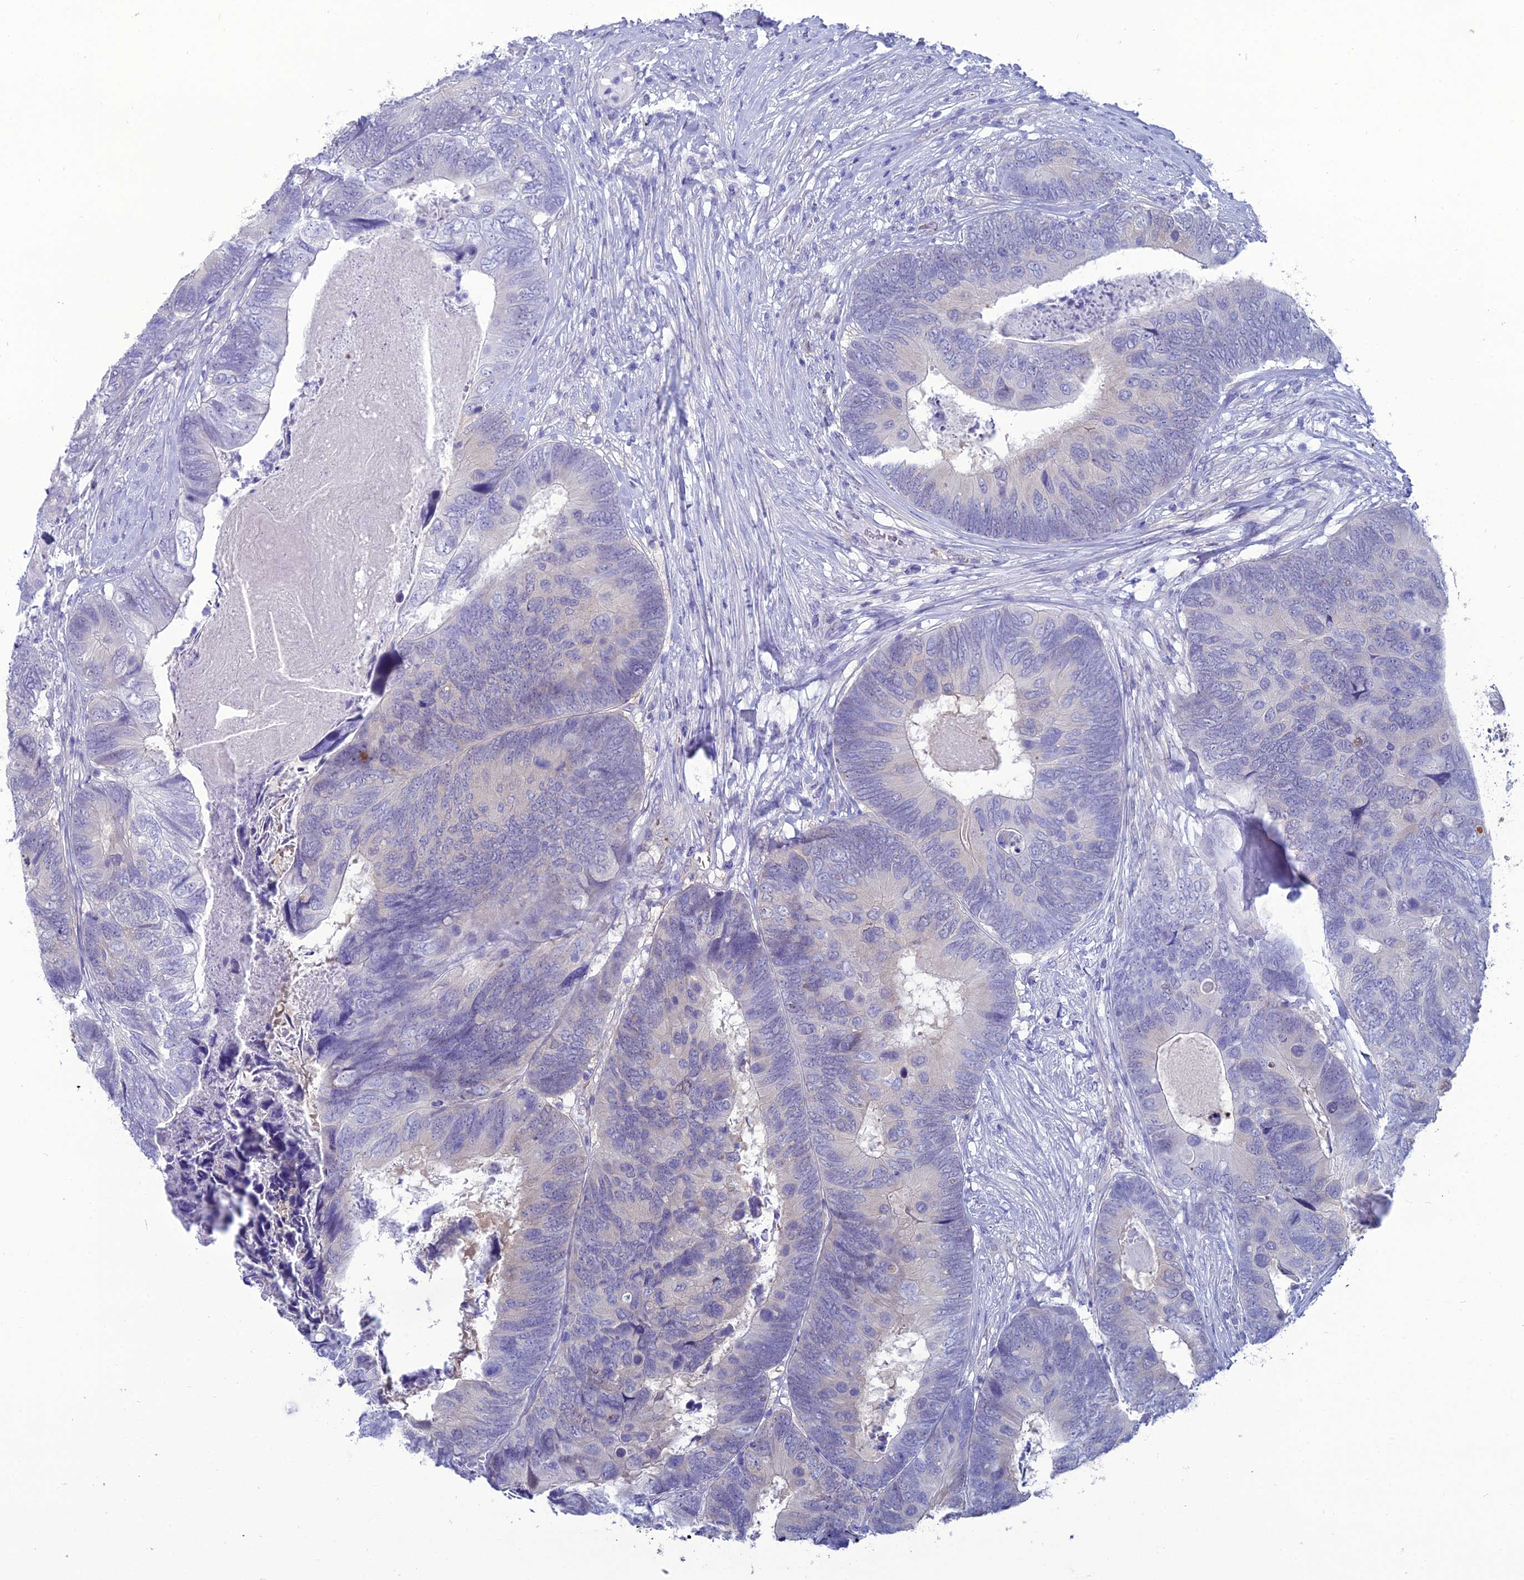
{"staining": {"intensity": "negative", "quantity": "none", "location": "none"}, "tissue": "colorectal cancer", "cell_type": "Tumor cells", "image_type": "cancer", "snomed": [{"axis": "morphology", "description": "Adenocarcinoma, NOS"}, {"axis": "topography", "description": "Colon"}], "caption": "This is an immunohistochemistry image of human colorectal adenocarcinoma. There is no expression in tumor cells.", "gene": "GNPNAT1", "patient": {"sex": "female", "age": 67}}